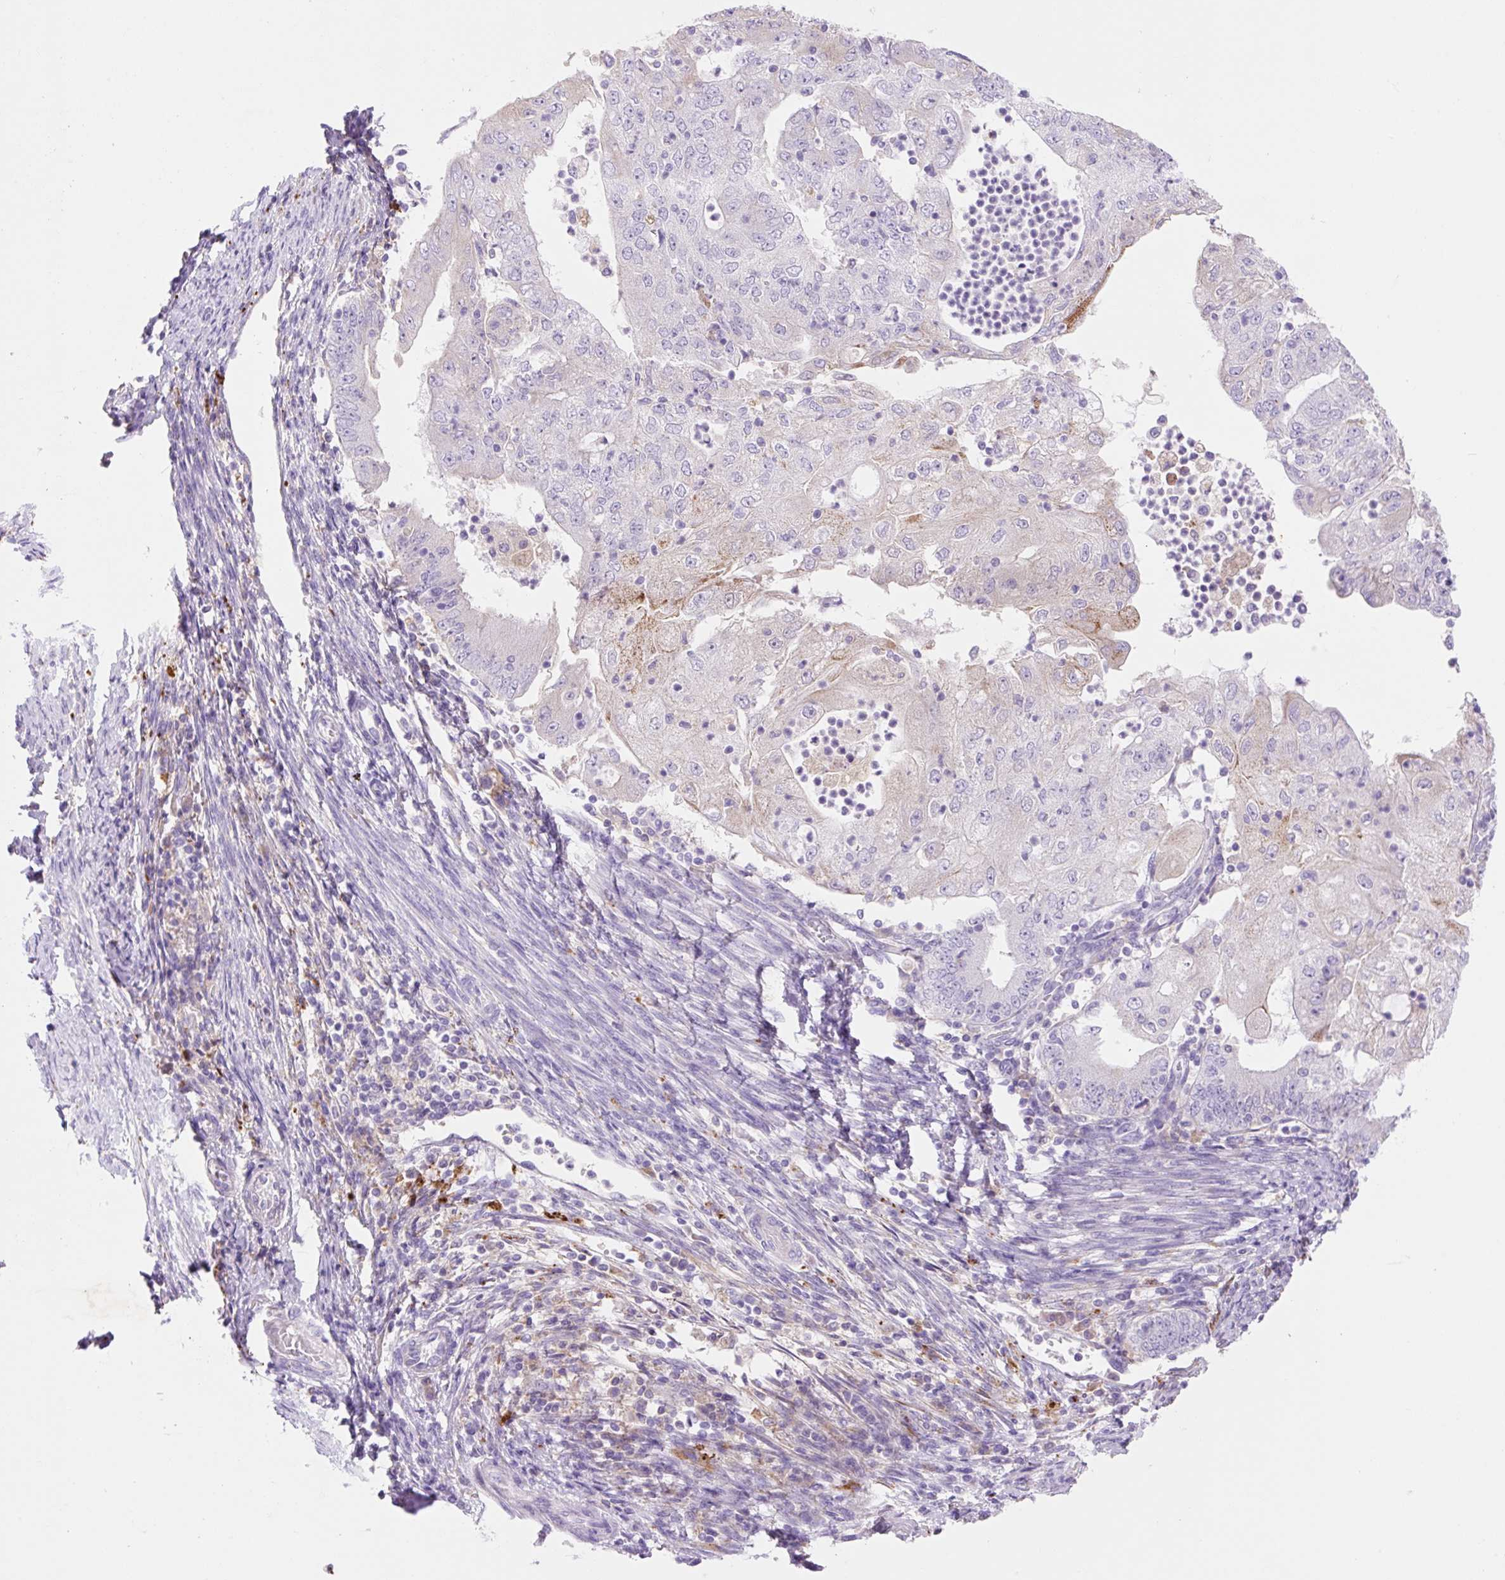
{"staining": {"intensity": "negative", "quantity": "none", "location": "none"}, "tissue": "endometrial cancer", "cell_type": "Tumor cells", "image_type": "cancer", "snomed": [{"axis": "morphology", "description": "Adenocarcinoma, NOS"}, {"axis": "topography", "description": "Endometrium"}], "caption": "Immunohistochemistry (IHC) histopathology image of human adenocarcinoma (endometrial) stained for a protein (brown), which demonstrates no positivity in tumor cells.", "gene": "HEXA", "patient": {"sex": "female", "age": 70}}